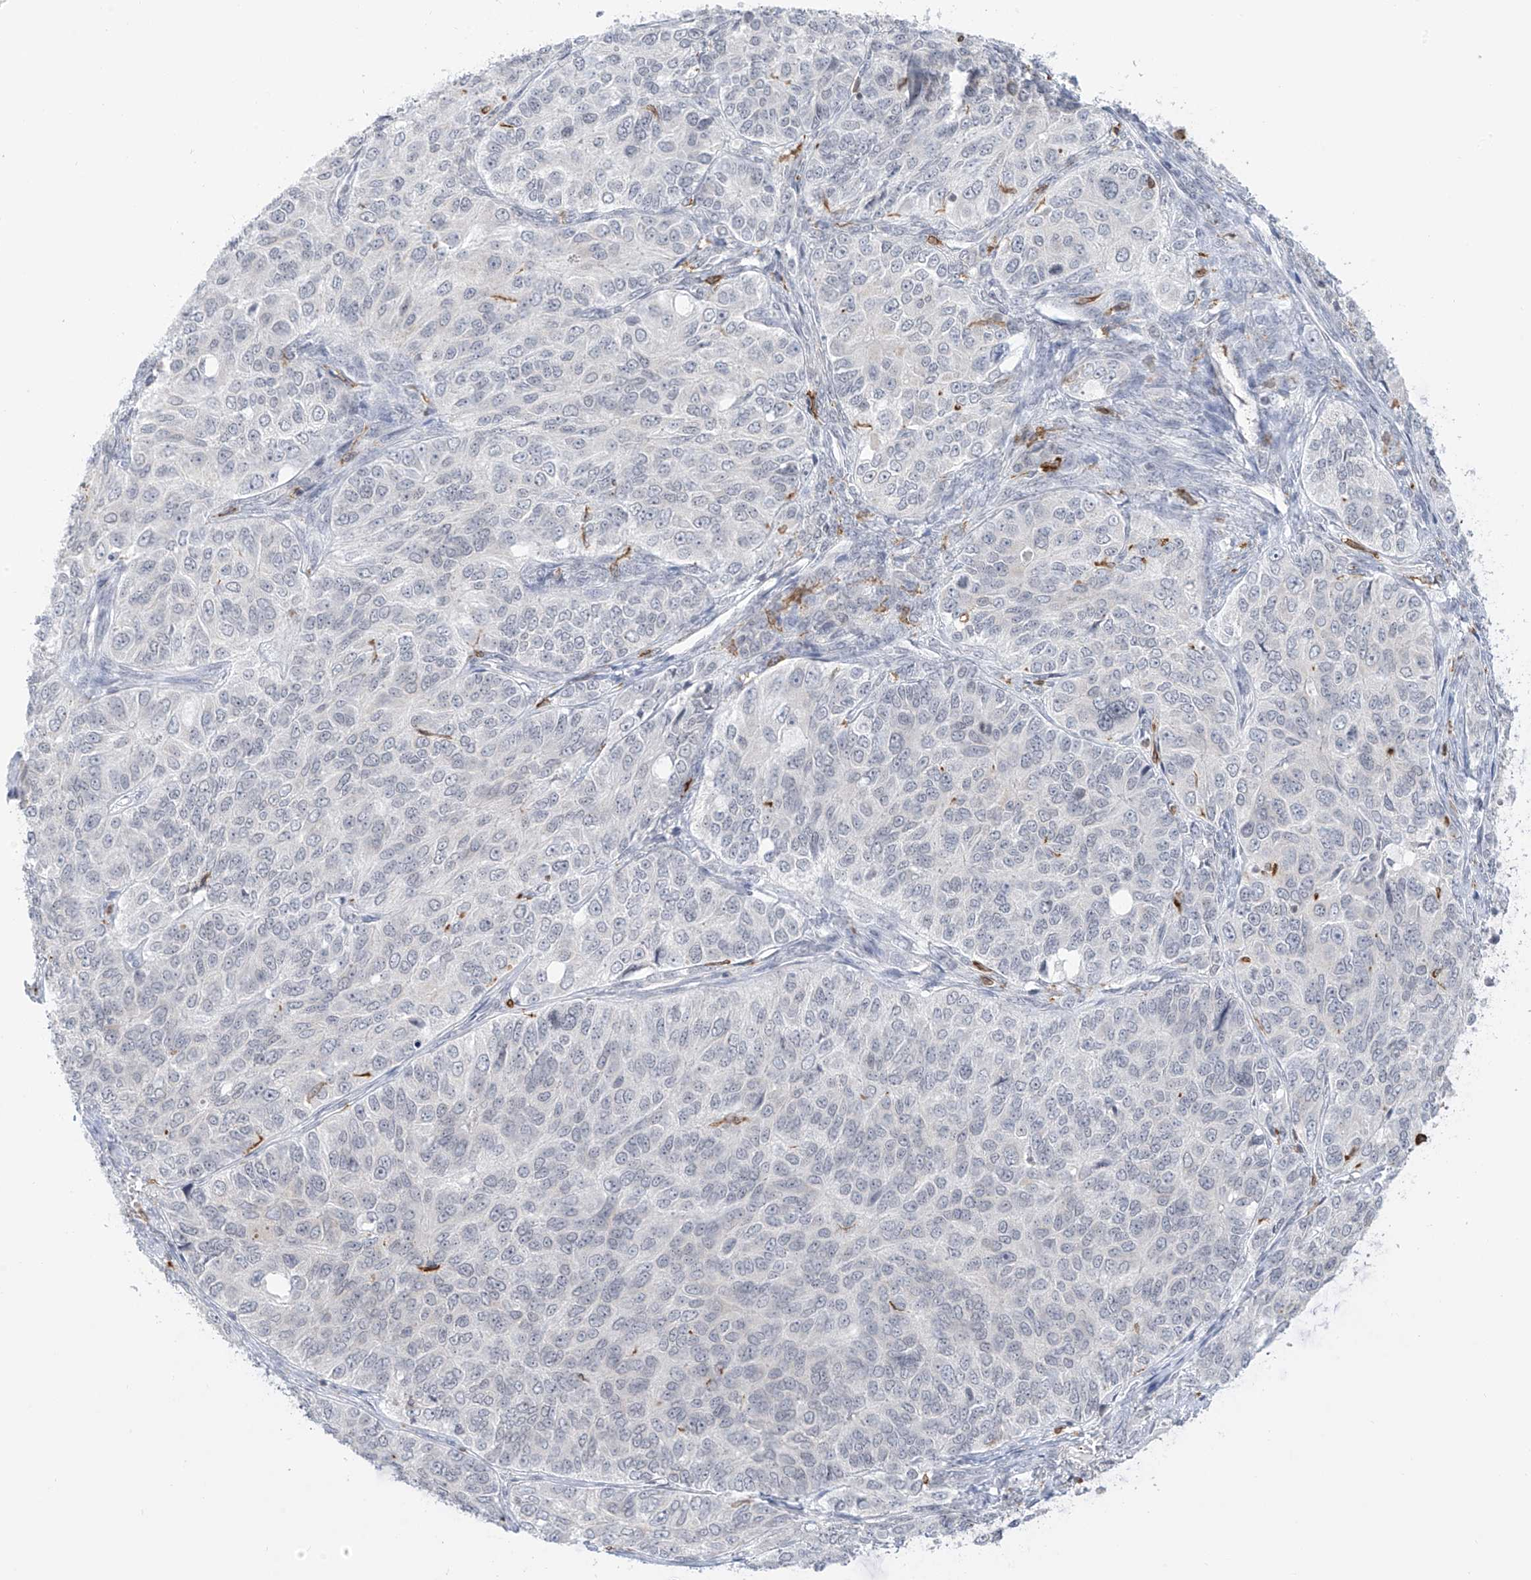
{"staining": {"intensity": "negative", "quantity": "none", "location": "none"}, "tissue": "ovarian cancer", "cell_type": "Tumor cells", "image_type": "cancer", "snomed": [{"axis": "morphology", "description": "Carcinoma, endometroid"}, {"axis": "topography", "description": "Ovary"}], "caption": "An image of human ovarian cancer is negative for staining in tumor cells.", "gene": "TBXAS1", "patient": {"sex": "female", "age": 51}}